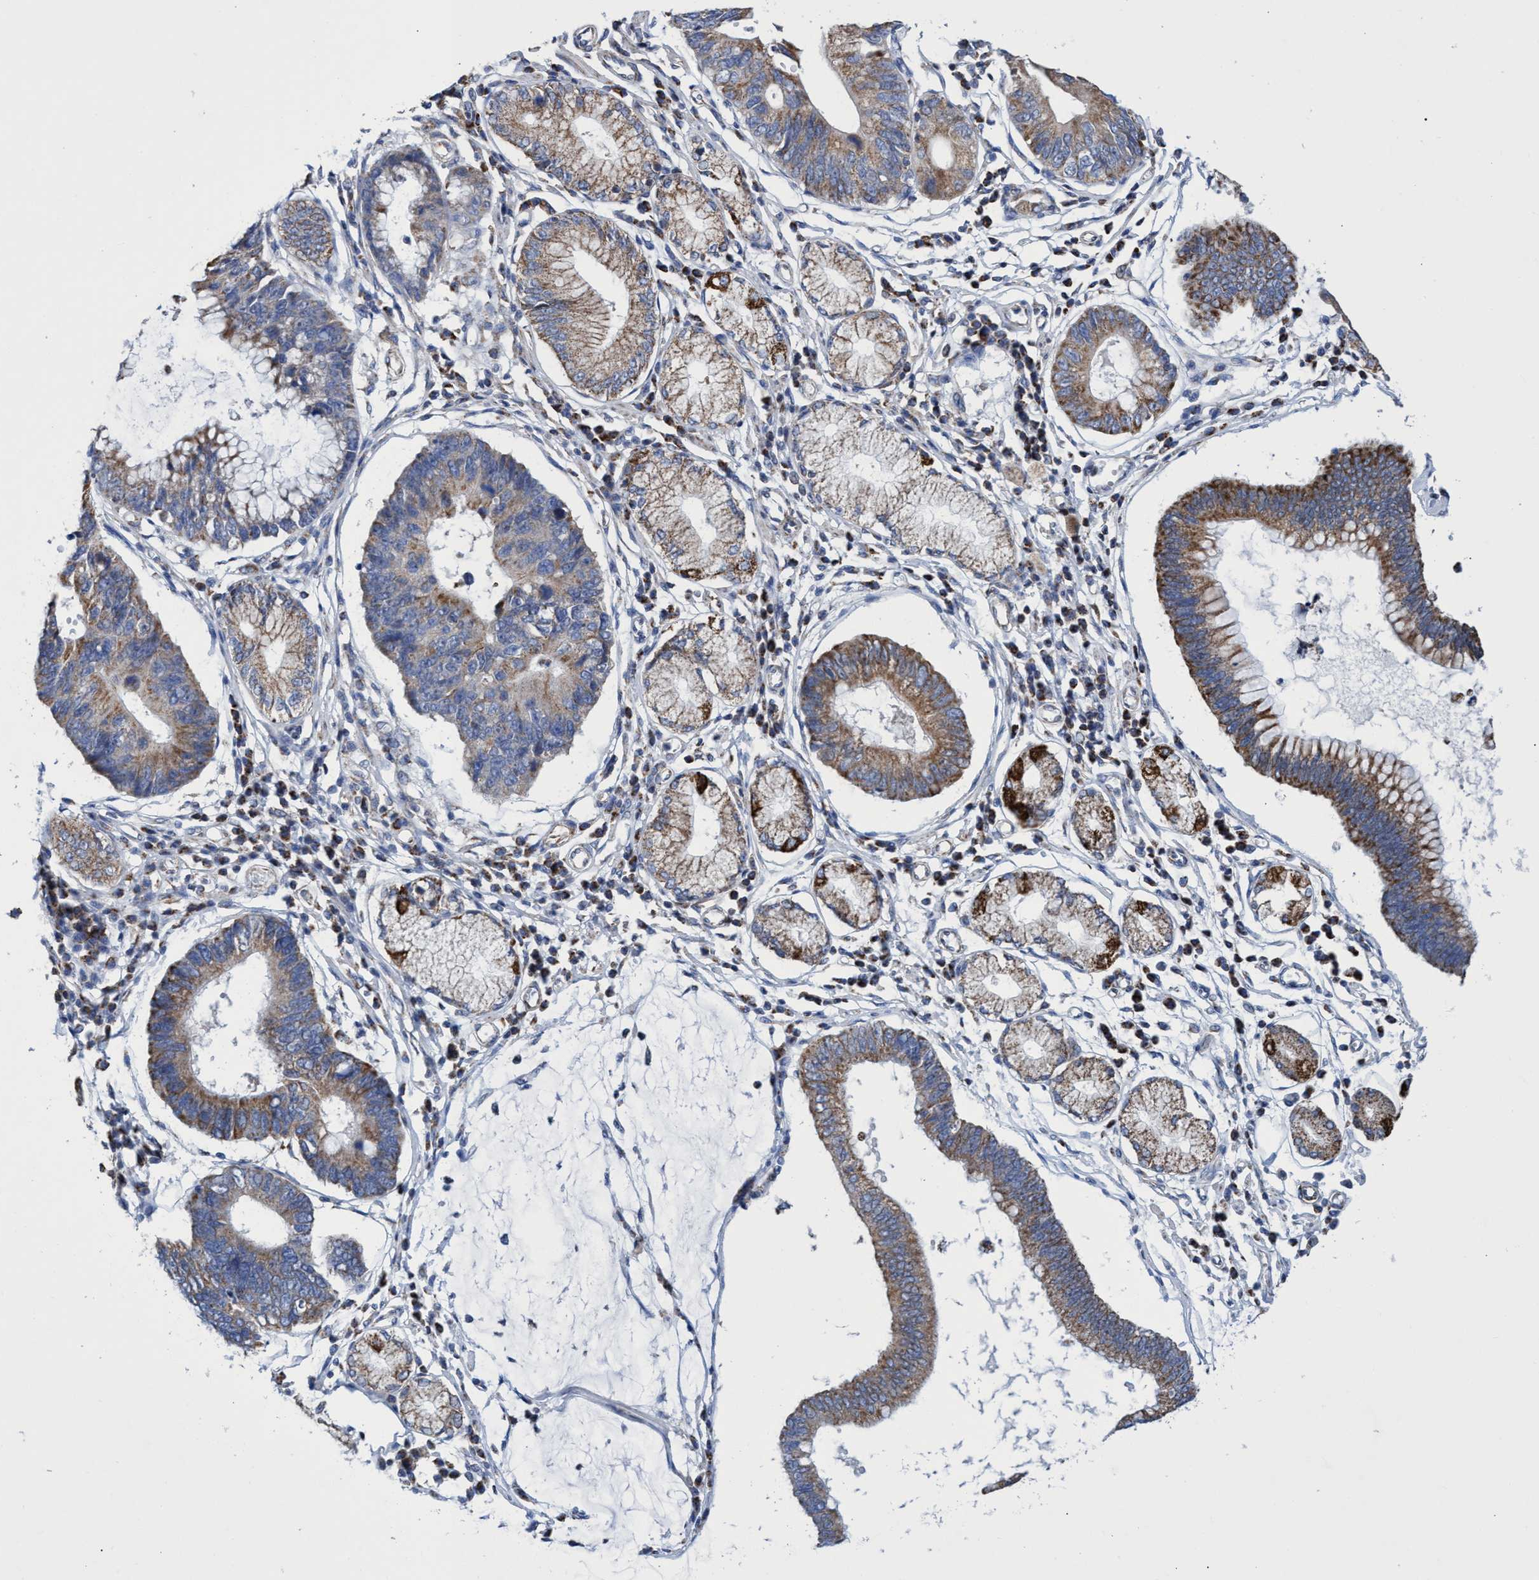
{"staining": {"intensity": "moderate", "quantity": ">75%", "location": "cytoplasmic/membranous"}, "tissue": "stomach cancer", "cell_type": "Tumor cells", "image_type": "cancer", "snomed": [{"axis": "morphology", "description": "Adenocarcinoma, NOS"}, {"axis": "topography", "description": "Stomach"}], "caption": "Brown immunohistochemical staining in stomach cancer reveals moderate cytoplasmic/membranous positivity in approximately >75% of tumor cells.", "gene": "ZNF750", "patient": {"sex": "male", "age": 59}}